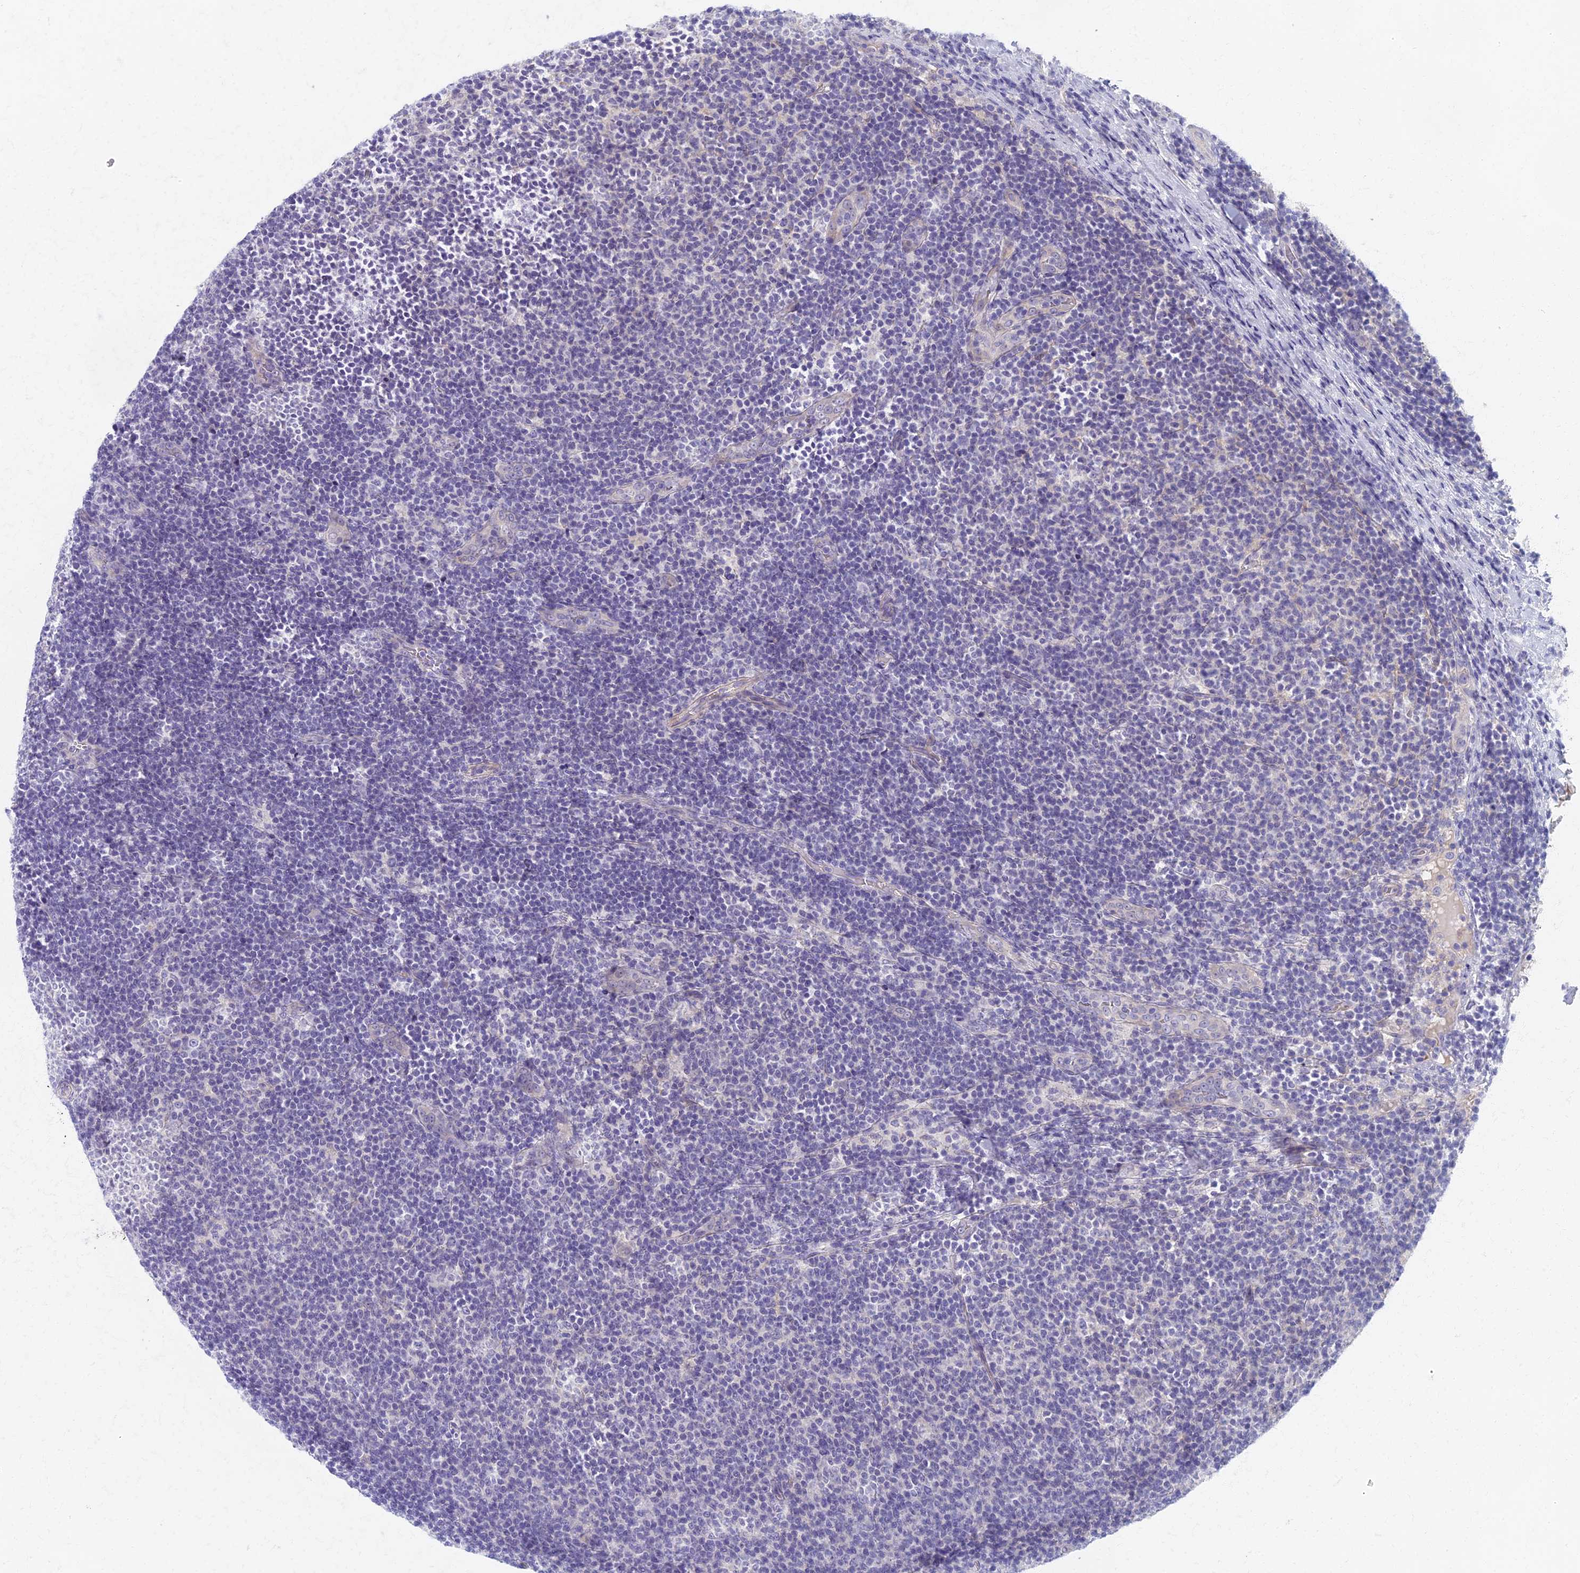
{"staining": {"intensity": "negative", "quantity": "none", "location": "none"}, "tissue": "lymphoma", "cell_type": "Tumor cells", "image_type": "cancer", "snomed": [{"axis": "morphology", "description": "Malignant lymphoma, non-Hodgkin's type, Low grade"}, {"axis": "topography", "description": "Lymph node"}], "caption": "High magnification brightfield microscopy of lymphoma stained with DAB (brown) and counterstained with hematoxylin (blue): tumor cells show no significant positivity.", "gene": "AP4E1", "patient": {"sex": "male", "age": 66}}